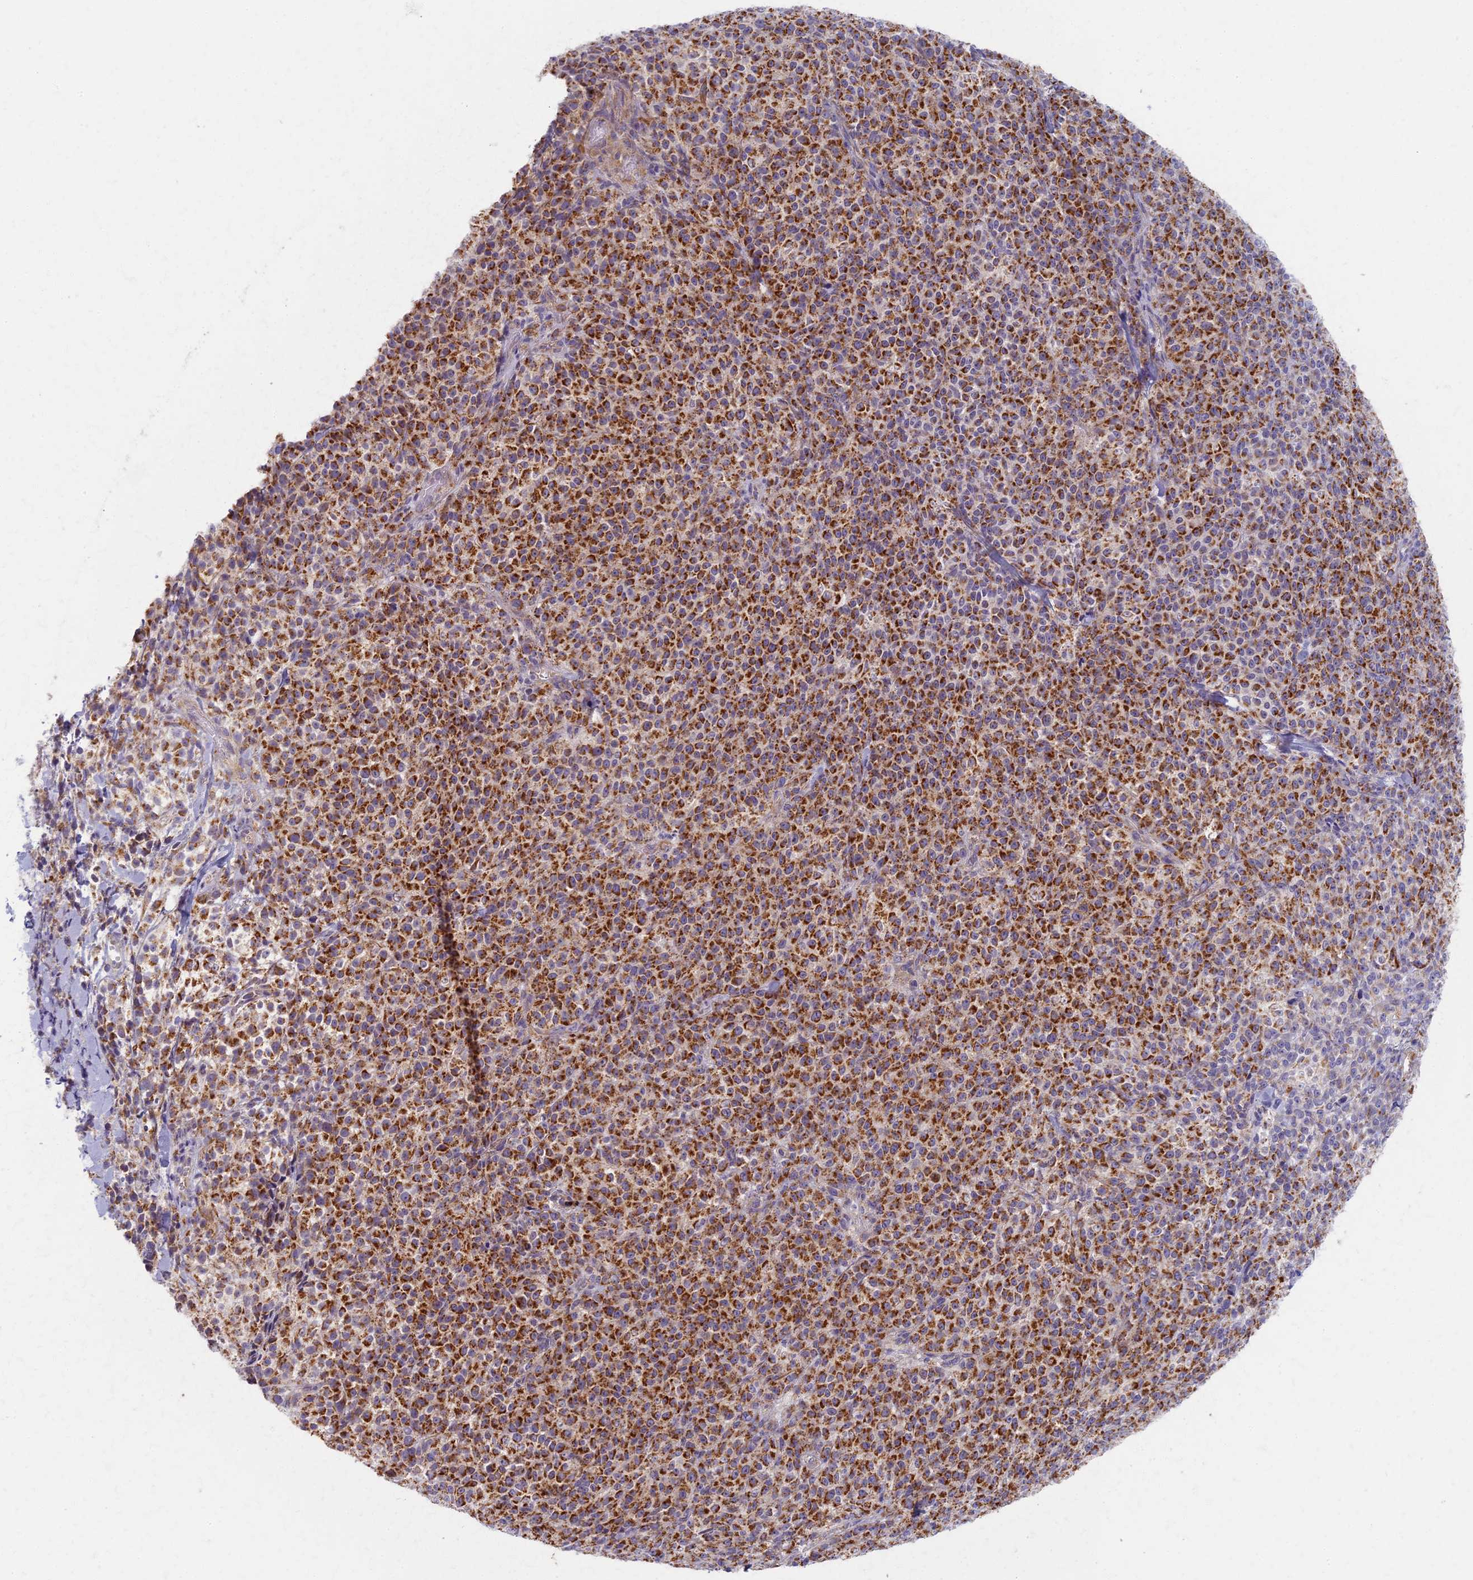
{"staining": {"intensity": "strong", "quantity": ">75%", "location": "cytoplasmic/membranous"}, "tissue": "melanoma", "cell_type": "Tumor cells", "image_type": "cancer", "snomed": [{"axis": "morphology", "description": "Normal tissue, NOS"}, {"axis": "morphology", "description": "Malignant melanoma, NOS"}, {"axis": "topography", "description": "Skin"}], "caption": "Immunohistochemical staining of melanoma exhibits high levels of strong cytoplasmic/membranous protein staining in about >75% of tumor cells.", "gene": "MRPS25", "patient": {"sex": "female", "age": 34}}